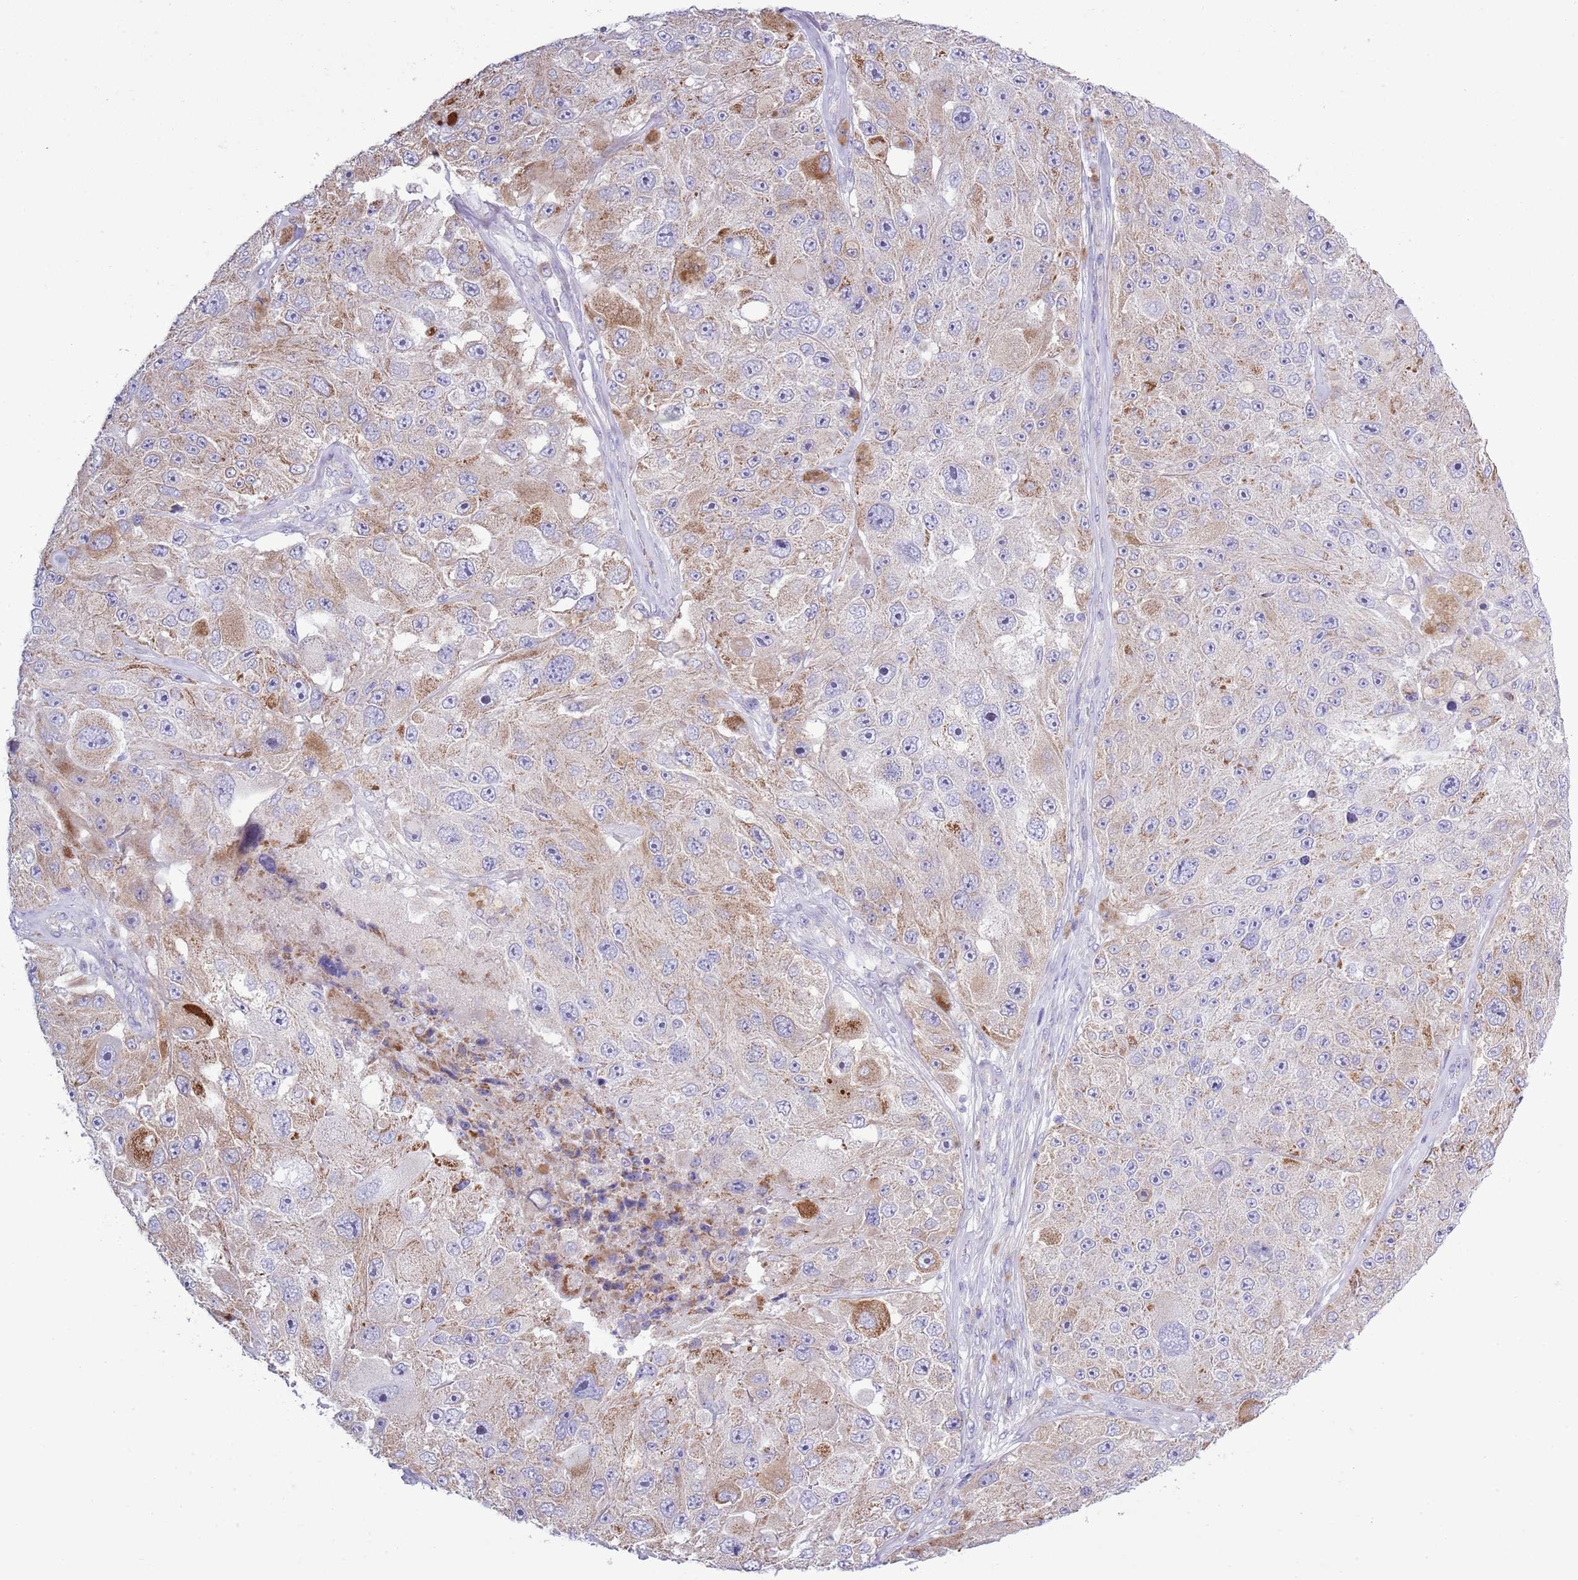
{"staining": {"intensity": "weak", "quantity": "25%-75%", "location": "cytoplasmic/membranous"}, "tissue": "melanoma", "cell_type": "Tumor cells", "image_type": "cancer", "snomed": [{"axis": "morphology", "description": "Malignant melanoma, Metastatic site"}, {"axis": "topography", "description": "Lymph node"}], "caption": "IHC photomicrograph of neoplastic tissue: human malignant melanoma (metastatic site) stained using IHC exhibits low levels of weak protein expression localized specifically in the cytoplasmic/membranous of tumor cells, appearing as a cytoplasmic/membranous brown color.", "gene": "MOCOS", "patient": {"sex": "male", "age": 62}}